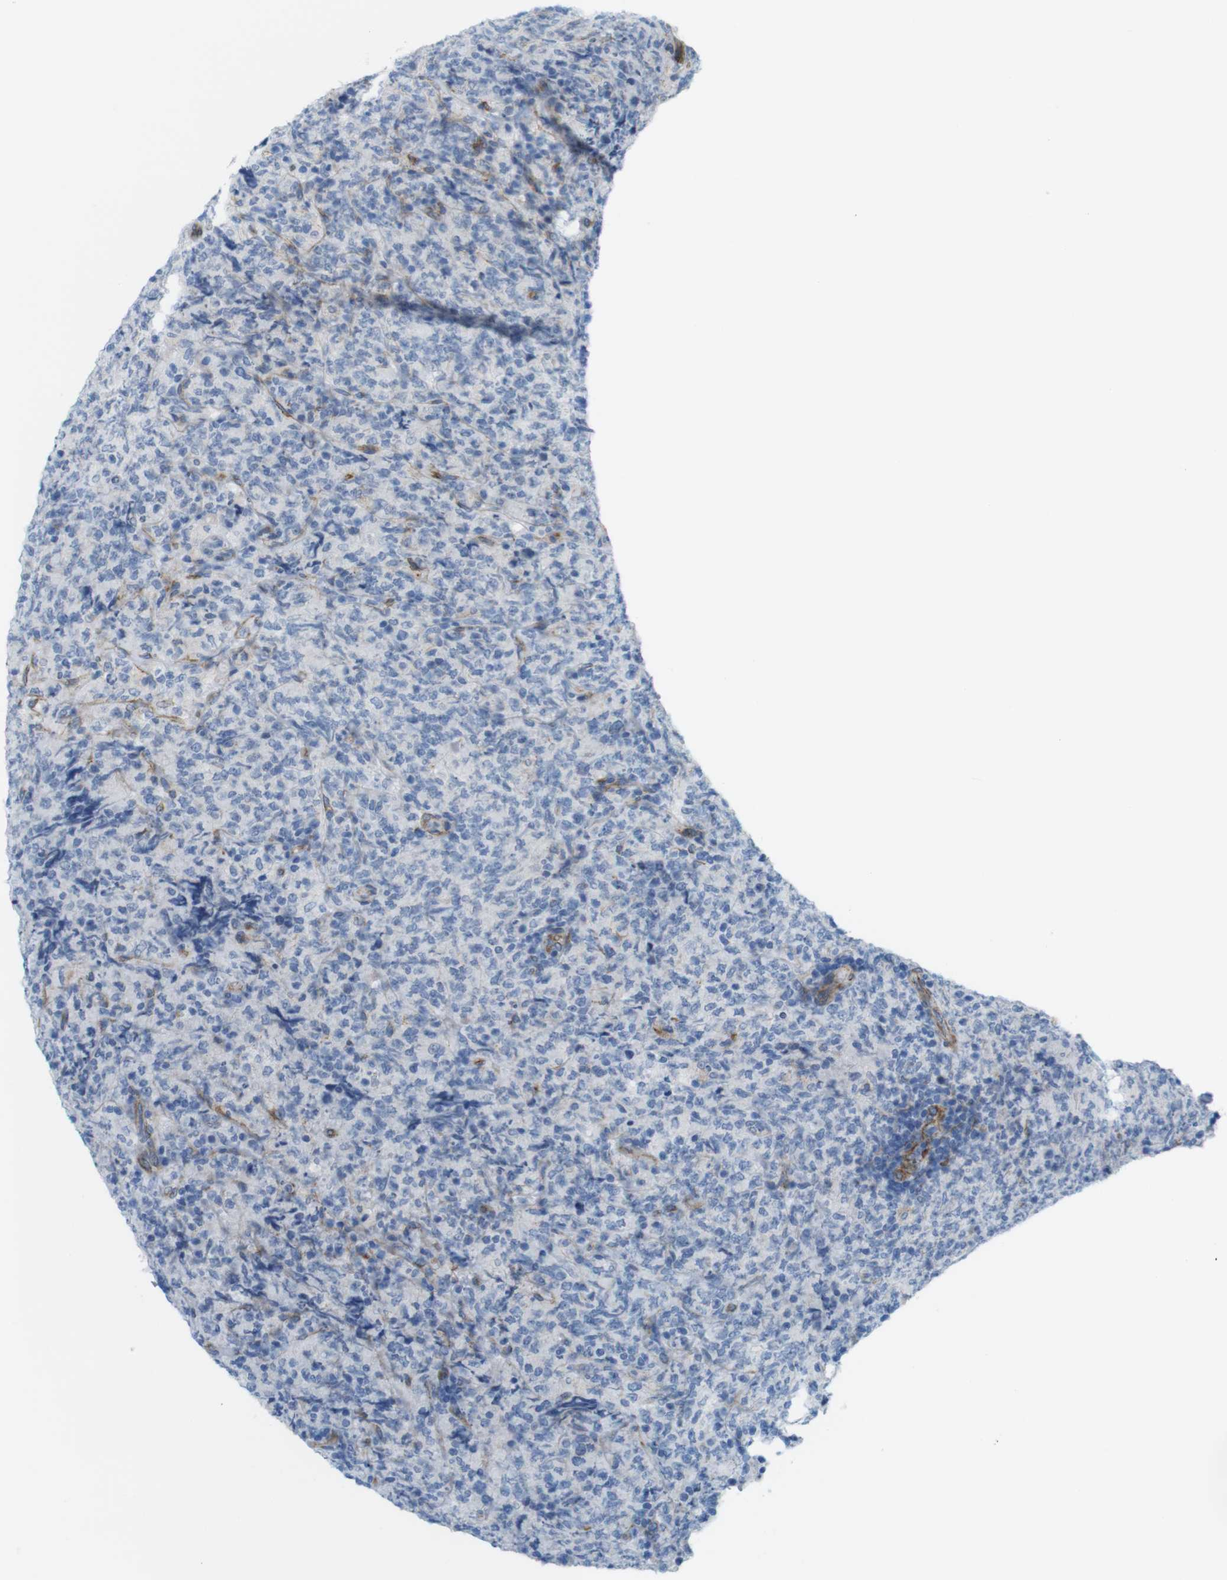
{"staining": {"intensity": "negative", "quantity": "none", "location": "none"}, "tissue": "lymphoma", "cell_type": "Tumor cells", "image_type": "cancer", "snomed": [{"axis": "morphology", "description": "Malignant lymphoma, non-Hodgkin's type, High grade"}, {"axis": "topography", "description": "Tonsil"}], "caption": "A high-resolution histopathology image shows immunohistochemistry (IHC) staining of high-grade malignant lymphoma, non-Hodgkin's type, which shows no significant expression in tumor cells. (DAB (3,3'-diaminobenzidine) immunohistochemistry, high magnification).", "gene": "MYH9", "patient": {"sex": "female", "age": 36}}